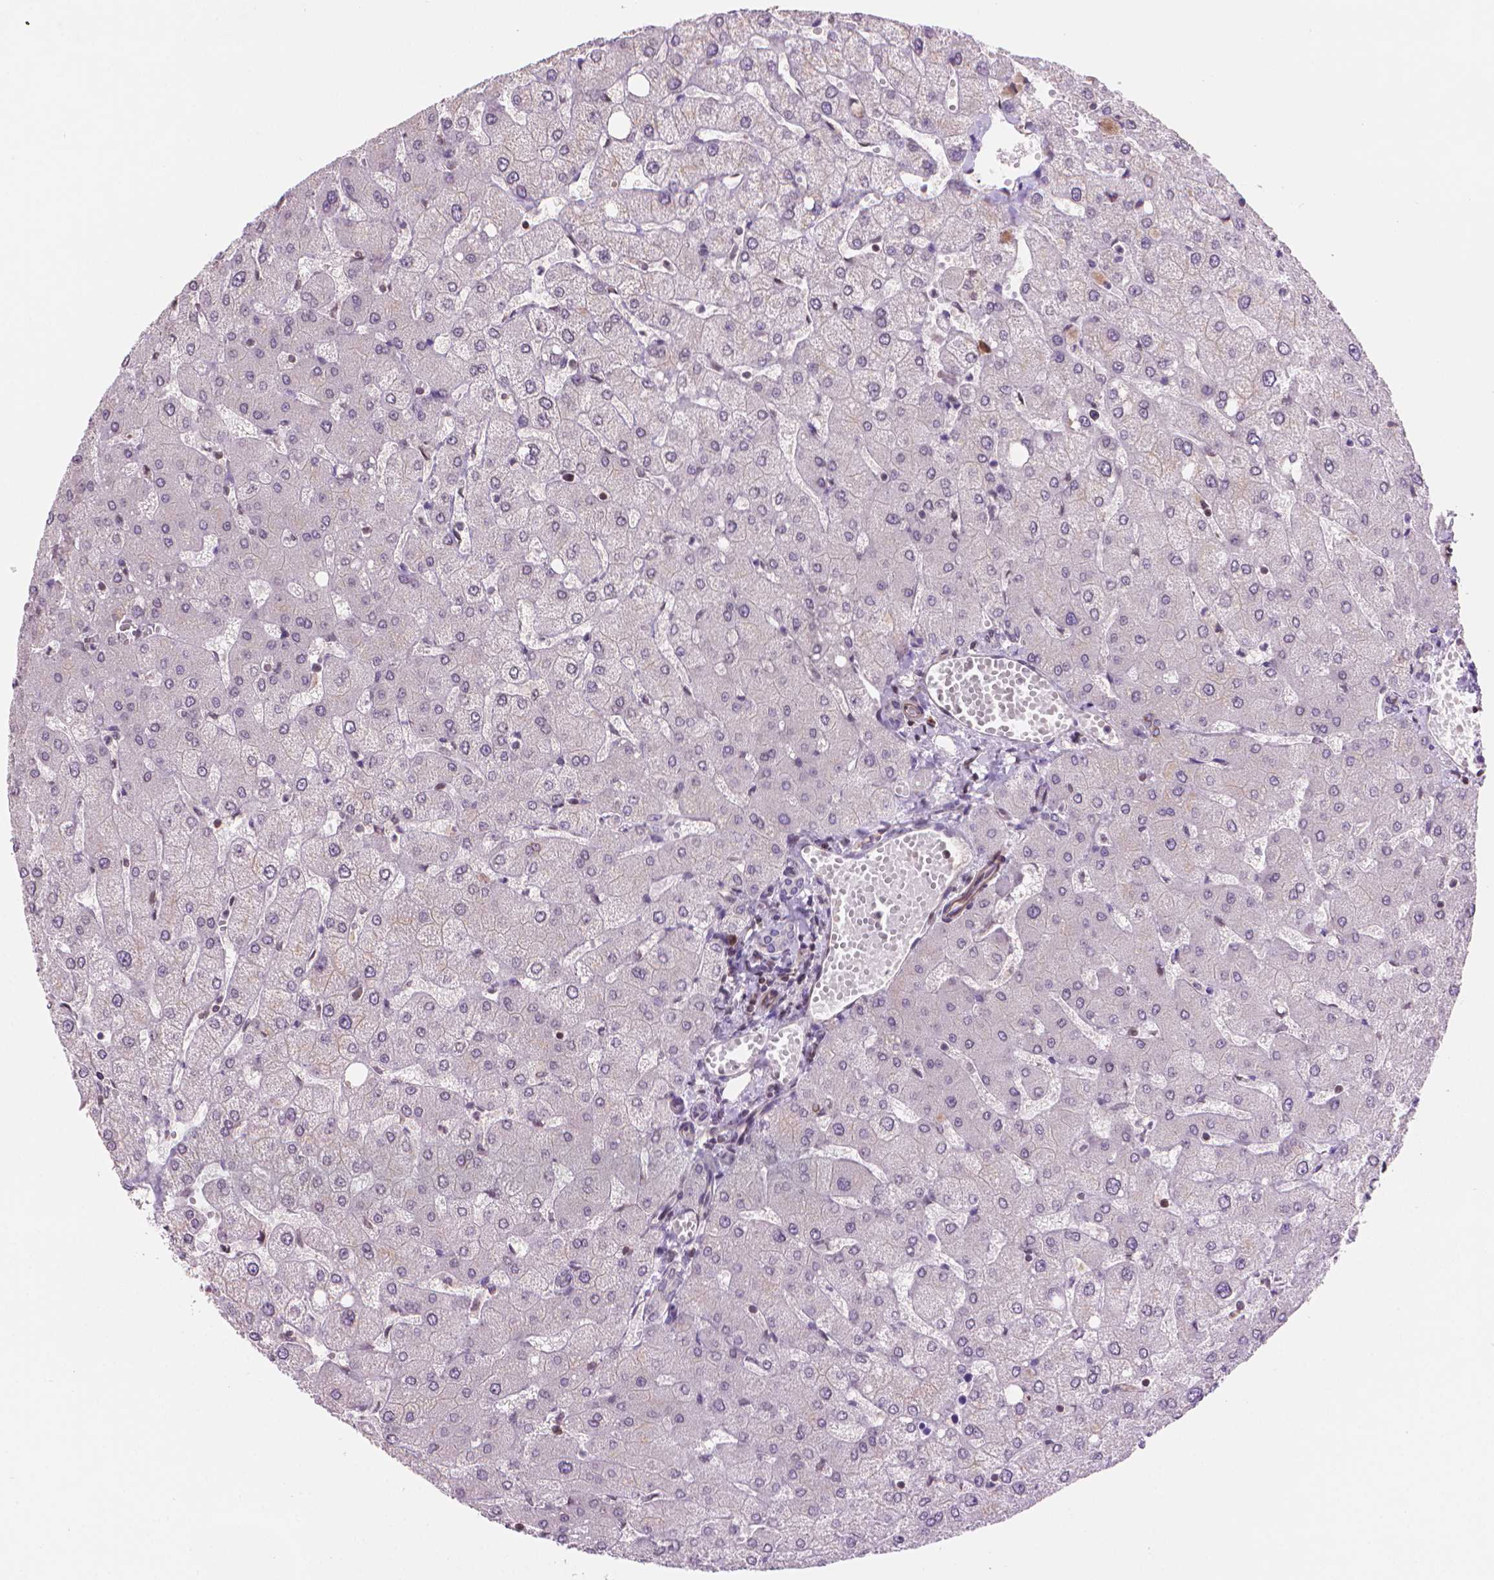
{"staining": {"intensity": "negative", "quantity": "none", "location": "none"}, "tissue": "liver", "cell_type": "Cholangiocytes", "image_type": "normal", "snomed": [{"axis": "morphology", "description": "Normal tissue, NOS"}, {"axis": "topography", "description": "Liver"}], "caption": "Unremarkable liver was stained to show a protein in brown. There is no significant positivity in cholangiocytes. The staining is performed using DAB brown chromogen with nuclei counter-stained in using hematoxylin.", "gene": "TMEM184A", "patient": {"sex": "female", "age": 54}}